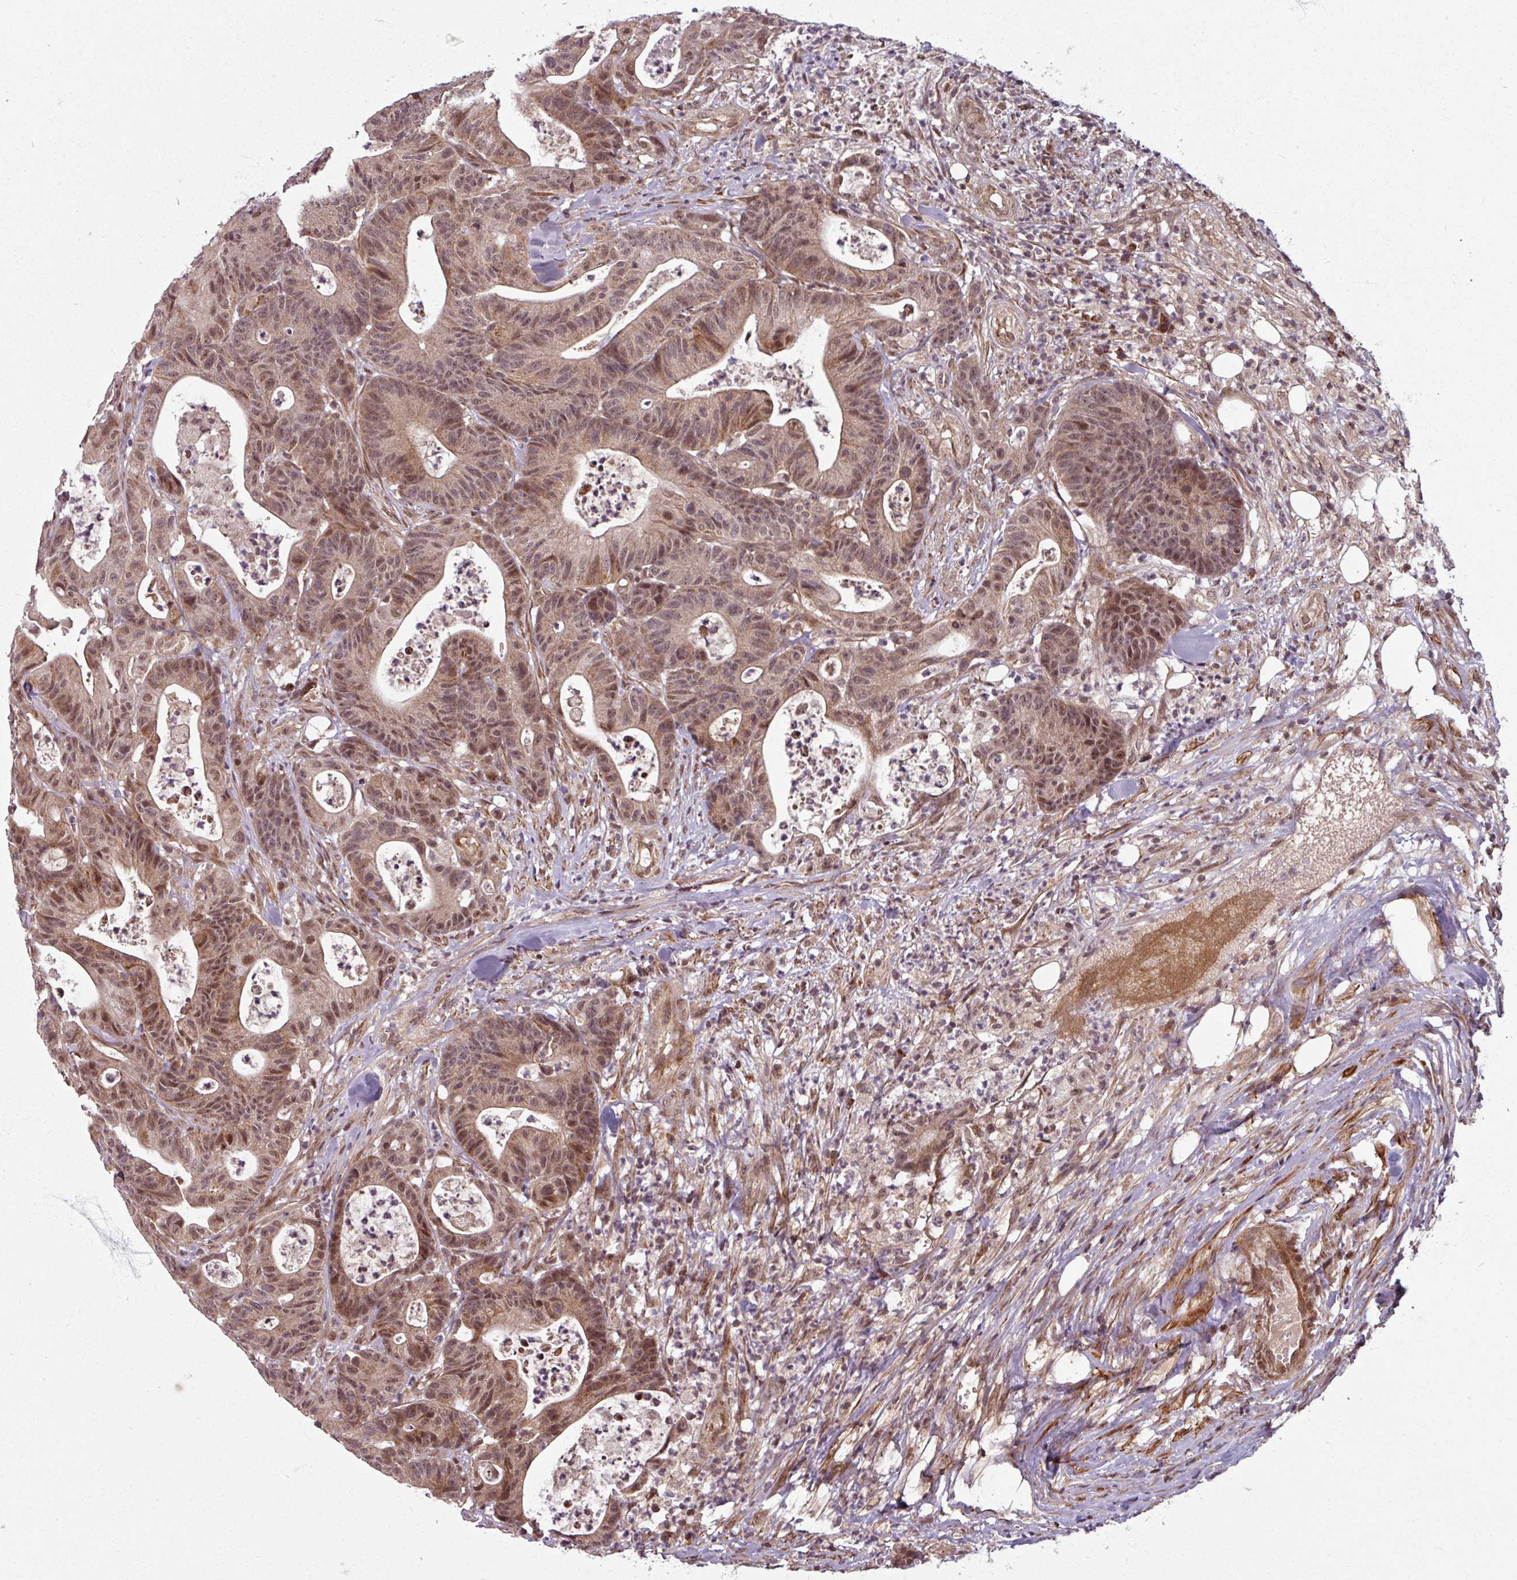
{"staining": {"intensity": "moderate", "quantity": ">75%", "location": "cytoplasmic/membranous,nuclear"}, "tissue": "colorectal cancer", "cell_type": "Tumor cells", "image_type": "cancer", "snomed": [{"axis": "morphology", "description": "Adenocarcinoma, NOS"}, {"axis": "topography", "description": "Colon"}], "caption": "Protein staining of colorectal cancer (adenocarcinoma) tissue shows moderate cytoplasmic/membranous and nuclear positivity in approximately >75% of tumor cells. (Brightfield microscopy of DAB IHC at high magnification).", "gene": "SWI5", "patient": {"sex": "female", "age": 84}}